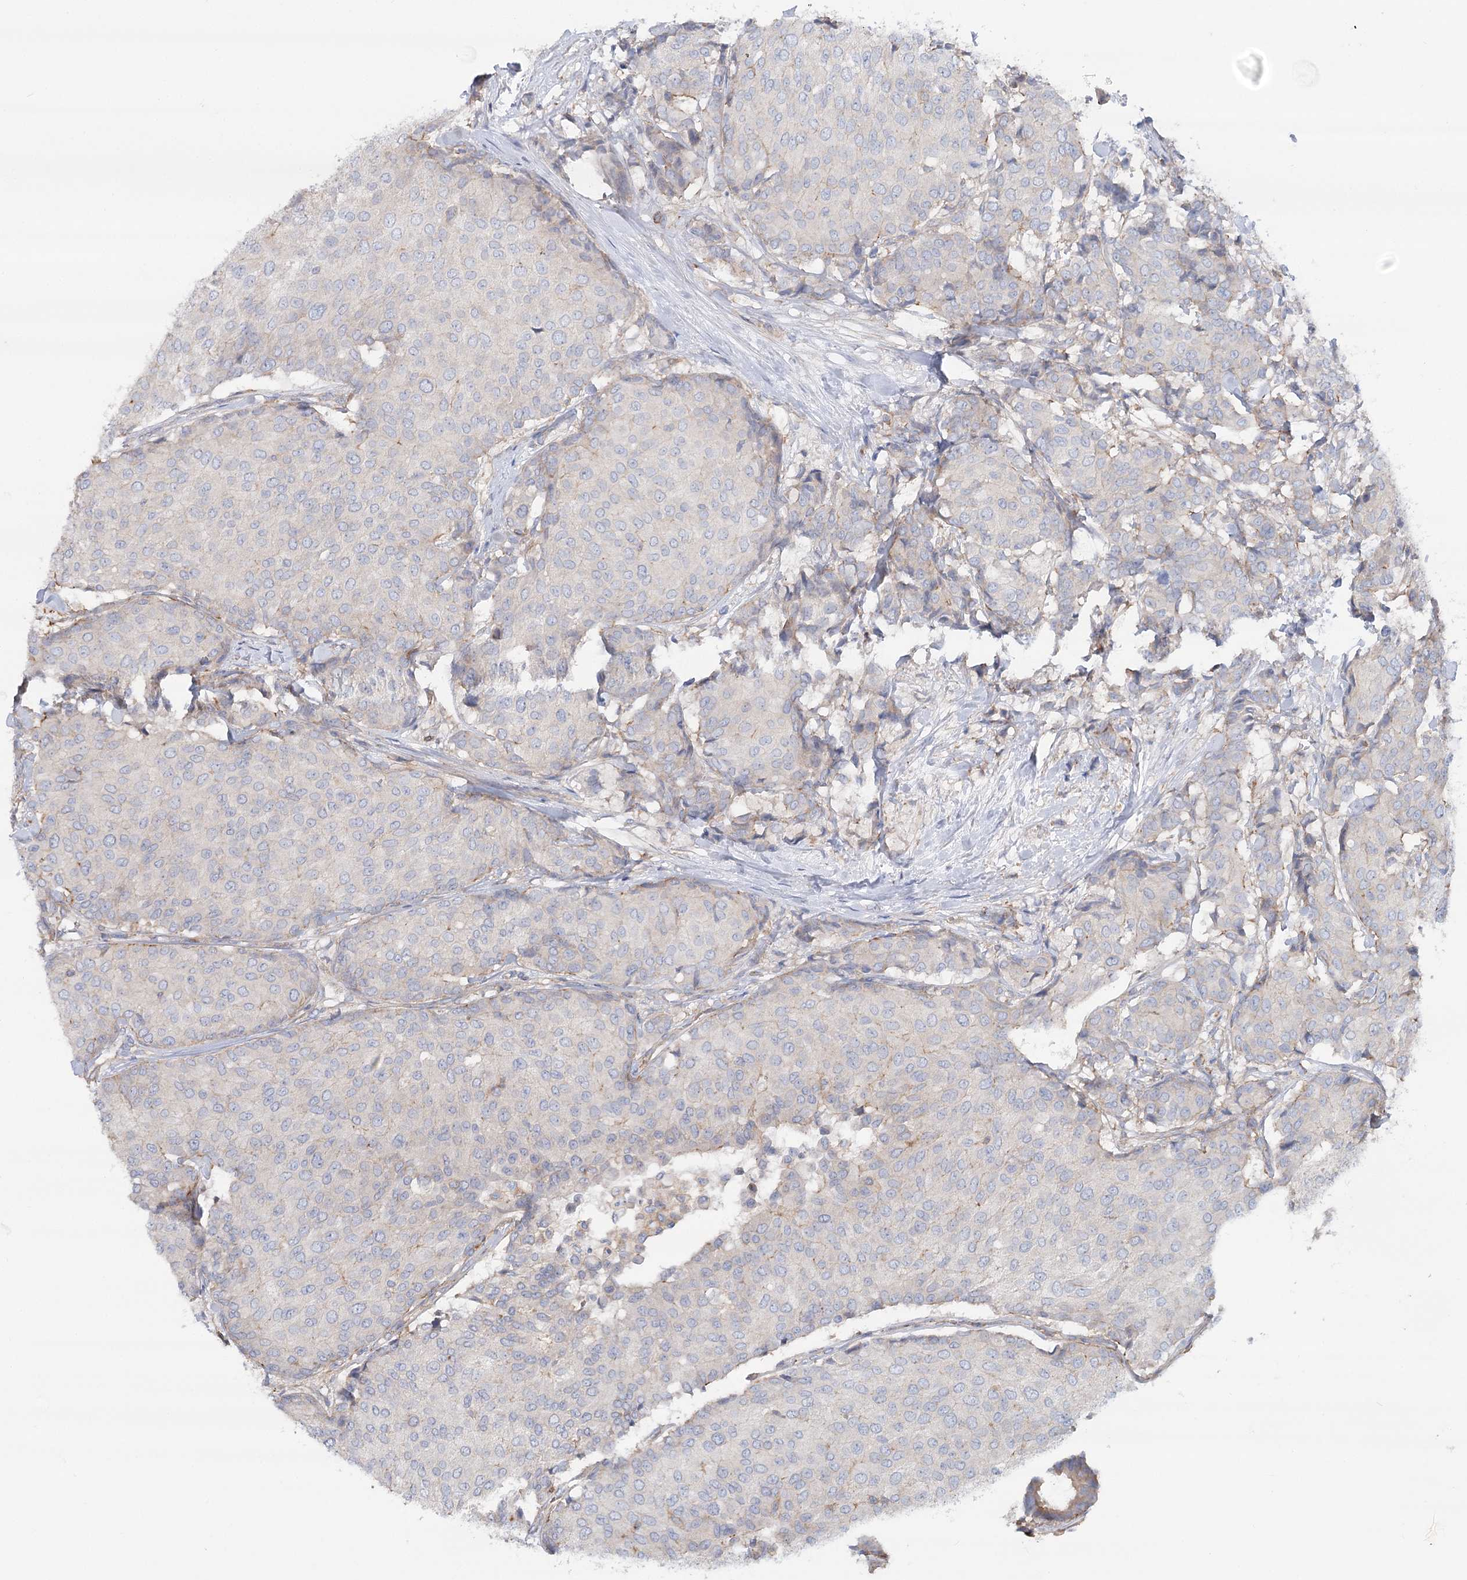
{"staining": {"intensity": "negative", "quantity": "none", "location": "none"}, "tissue": "breast cancer", "cell_type": "Tumor cells", "image_type": "cancer", "snomed": [{"axis": "morphology", "description": "Duct carcinoma"}, {"axis": "topography", "description": "Breast"}], "caption": "The image demonstrates no significant staining in tumor cells of breast cancer (intraductal carcinoma).", "gene": "LARP1B", "patient": {"sex": "female", "age": 75}}